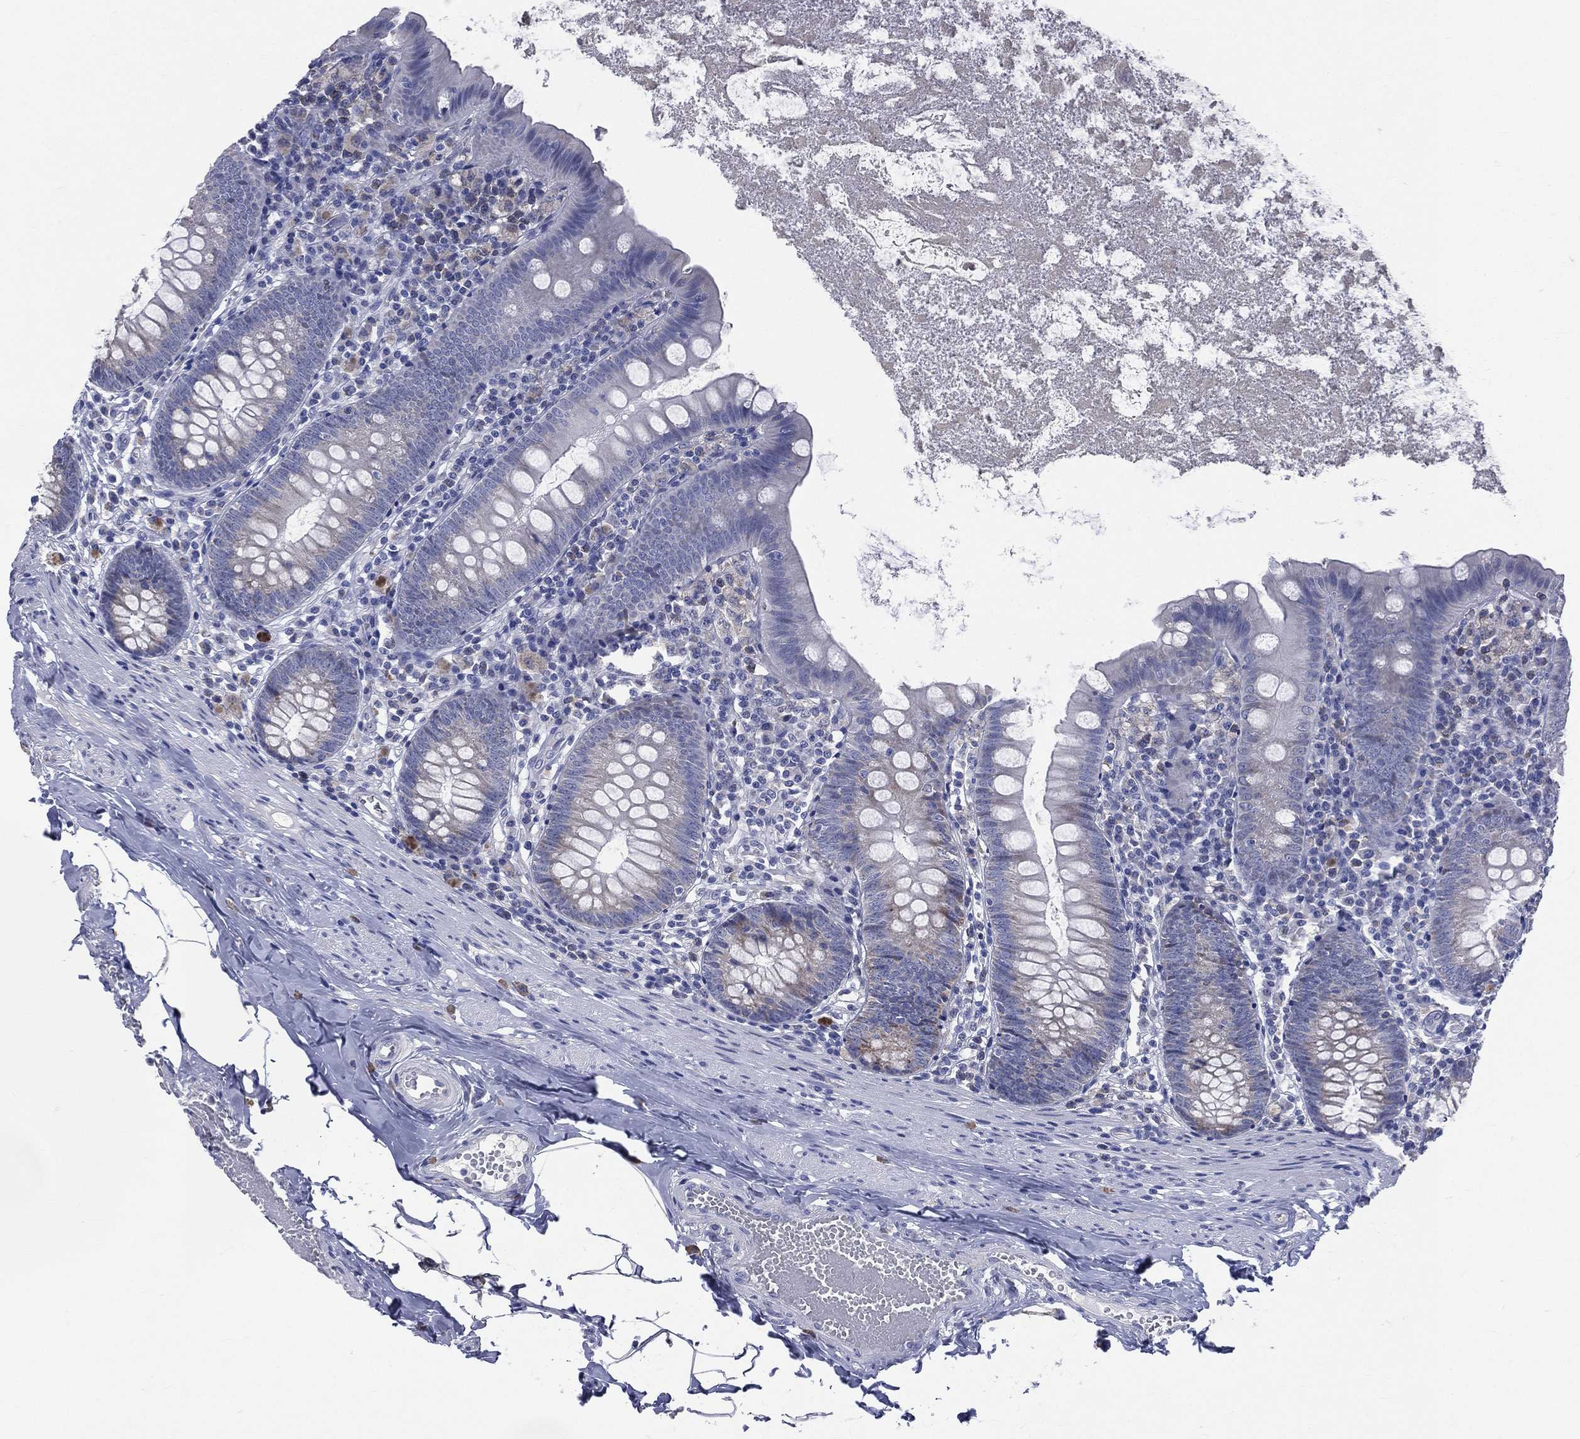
{"staining": {"intensity": "negative", "quantity": "none", "location": "none"}, "tissue": "appendix", "cell_type": "Glandular cells", "image_type": "normal", "snomed": [{"axis": "morphology", "description": "Normal tissue, NOS"}, {"axis": "topography", "description": "Appendix"}], "caption": "DAB immunohistochemical staining of unremarkable human appendix shows no significant expression in glandular cells.", "gene": "AKAP3", "patient": {"sex": "female", "age": 82}}